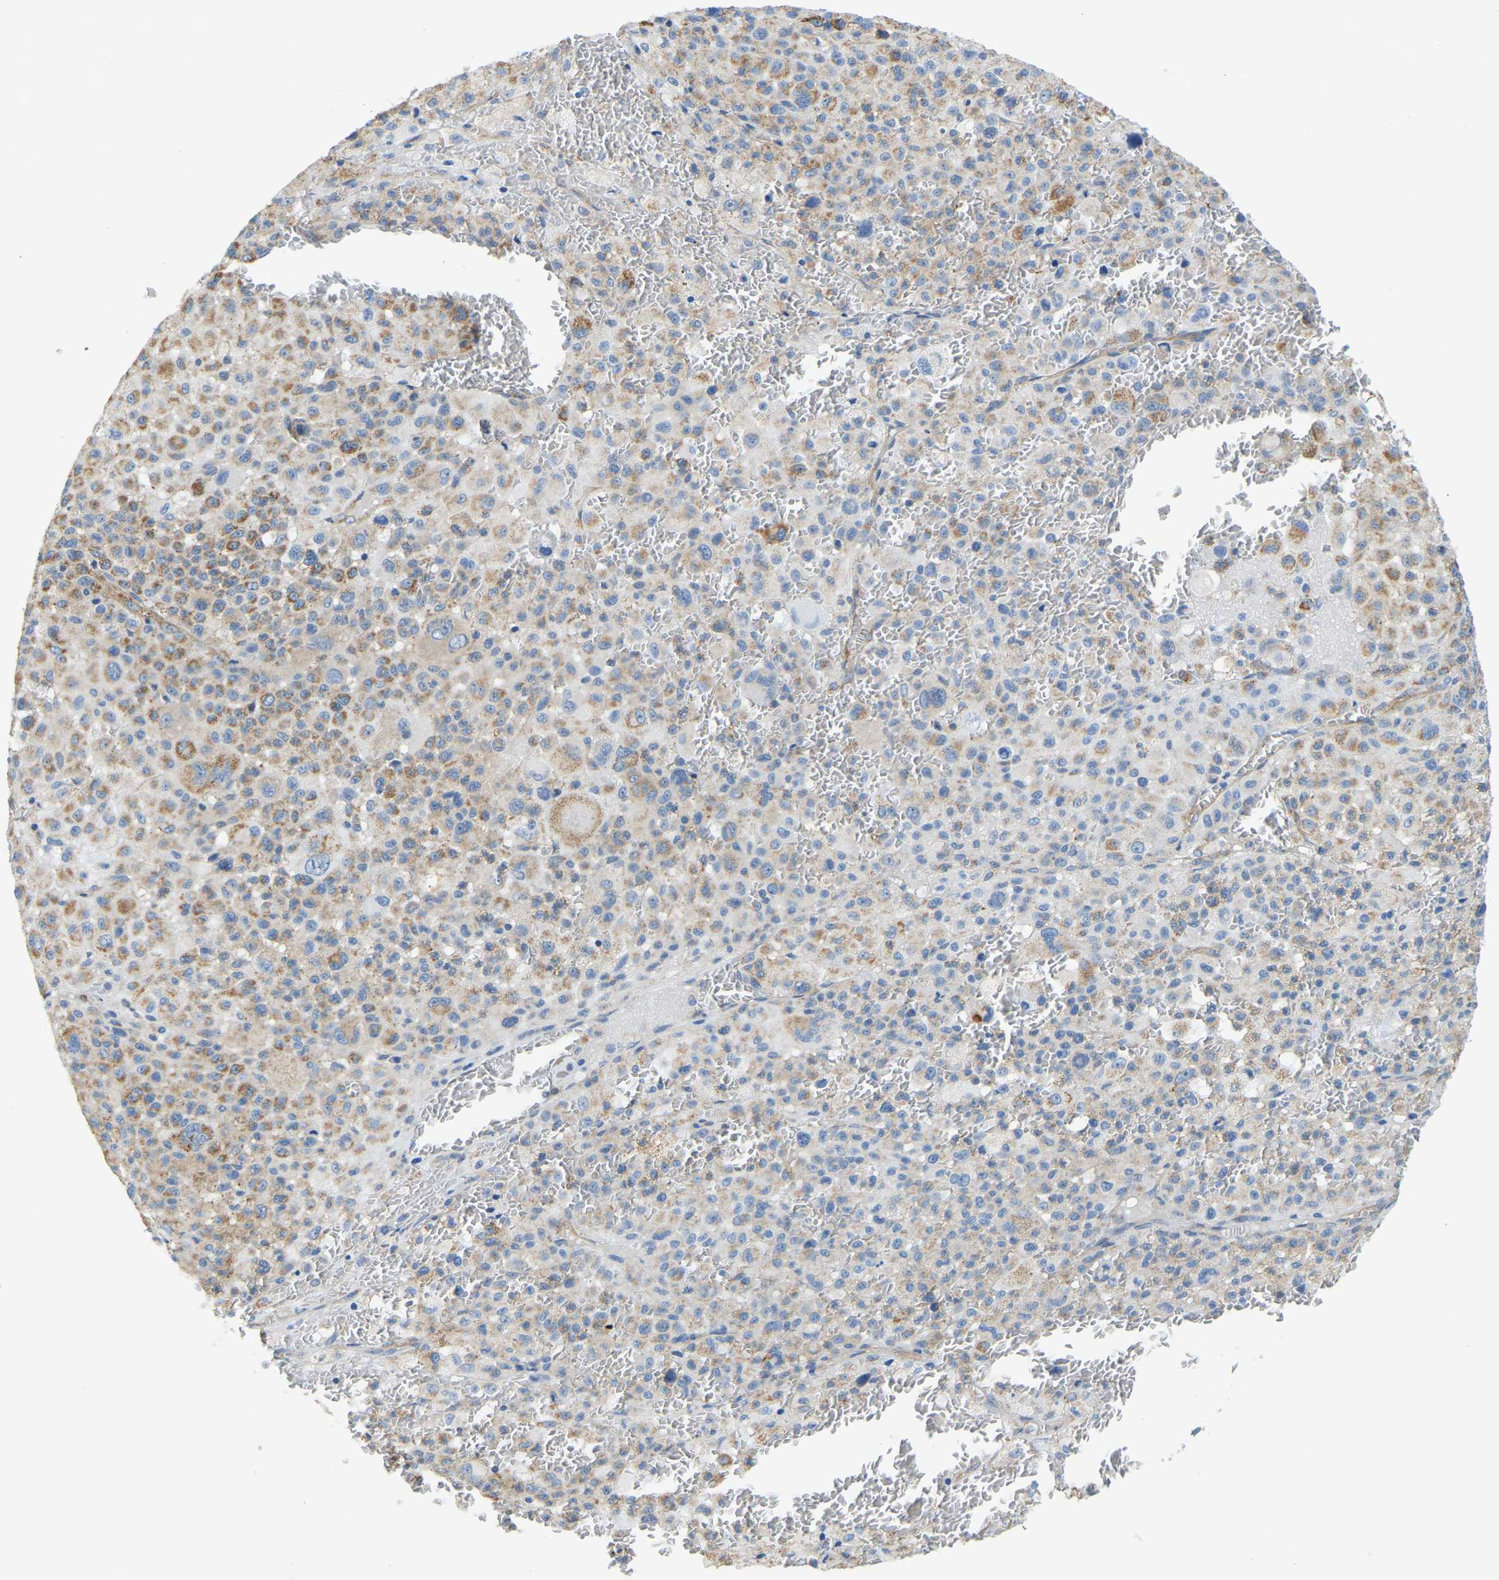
{"staining": {"intensity": "moderate", "quantity": "25%-75%", "location": "cytoplasmic/membranous"}, "tissue": "melanoma", "cell_type": "Tumor cells", "image_type": "cancer", "snomed": [{"axis": "morphology", "description": "Malignant melanoma, Metastatic site"}, {"axis": "topography", "description": "Skin"}], "caption": "Malignant melanoma (metastatic site) was stained to show a protein in brown. There is medium levels of moderate cytoplasmic/membranous expression in about 25%-75% of tumor cells.", "gene": "AHNAK", "patient": {"sex": "female", "age": 74}}